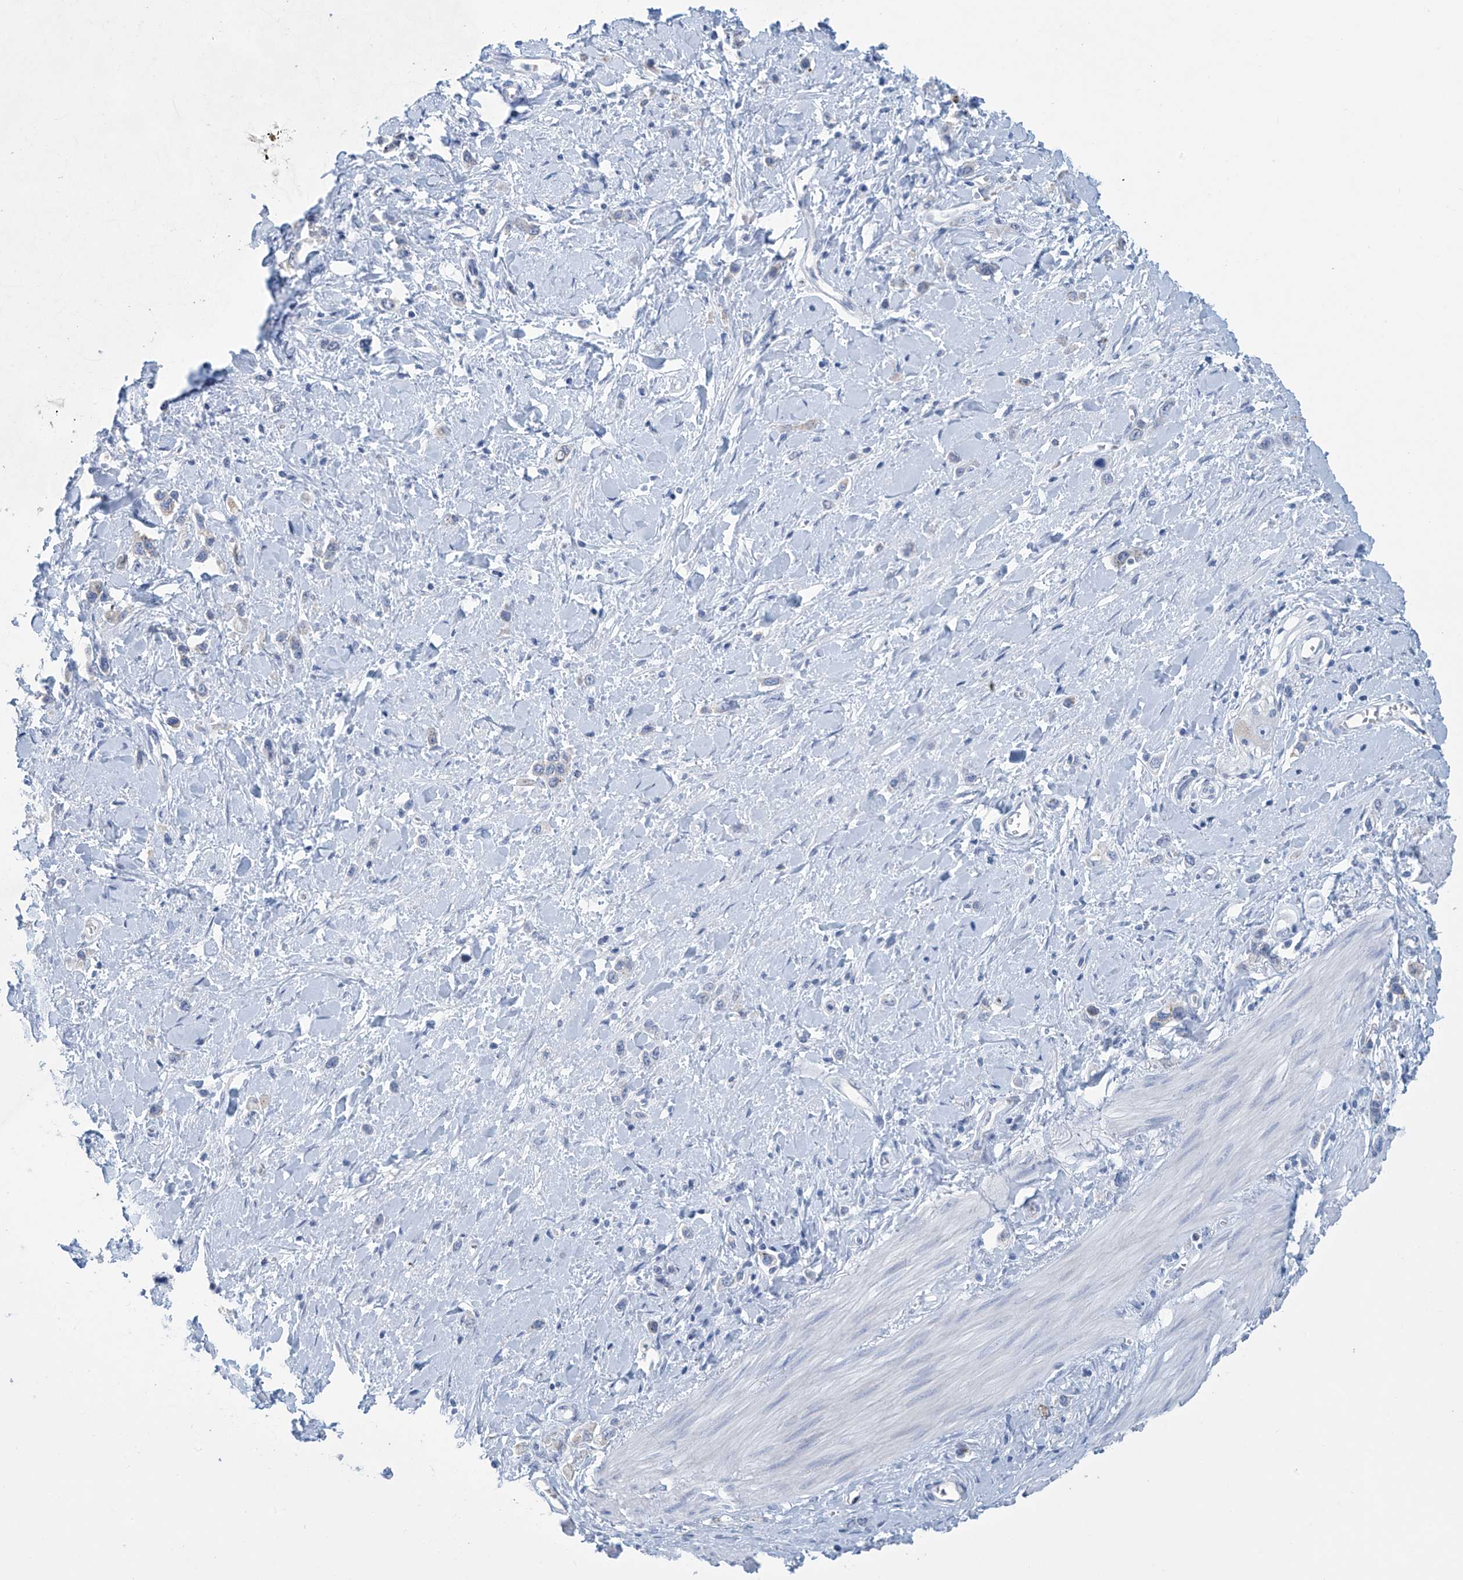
{"staining": {"intensity": "negative", "quantity": "none", "location": "none"}, "tissue": "stomach cancer", "cell_type": "Tumor cells", "image_type": "cancer", "snomed": [{"axis": "morphology", "description": "Normal tissue, NOS"}, {"axis": "morphology", "description": "Adenocarcinoma, NOS"}, {"axis": "topography", "description": "Stomach, upper"}, {"axis": "topography", "description": "Stomach"}], "caption": "Immunohistochemistry histopathology image of neoplastic tissue: adenocarcinoma (stomach) stained with DAB (3,3'-diaminobenzidine) reveals no significant protein positivity in tumor cells. (DAB (3,3'-diaminobenzidine) IHC with hematoxylin counter stain).", "gene": "DSP", "patient": {"sex": "female", "age": 65}}